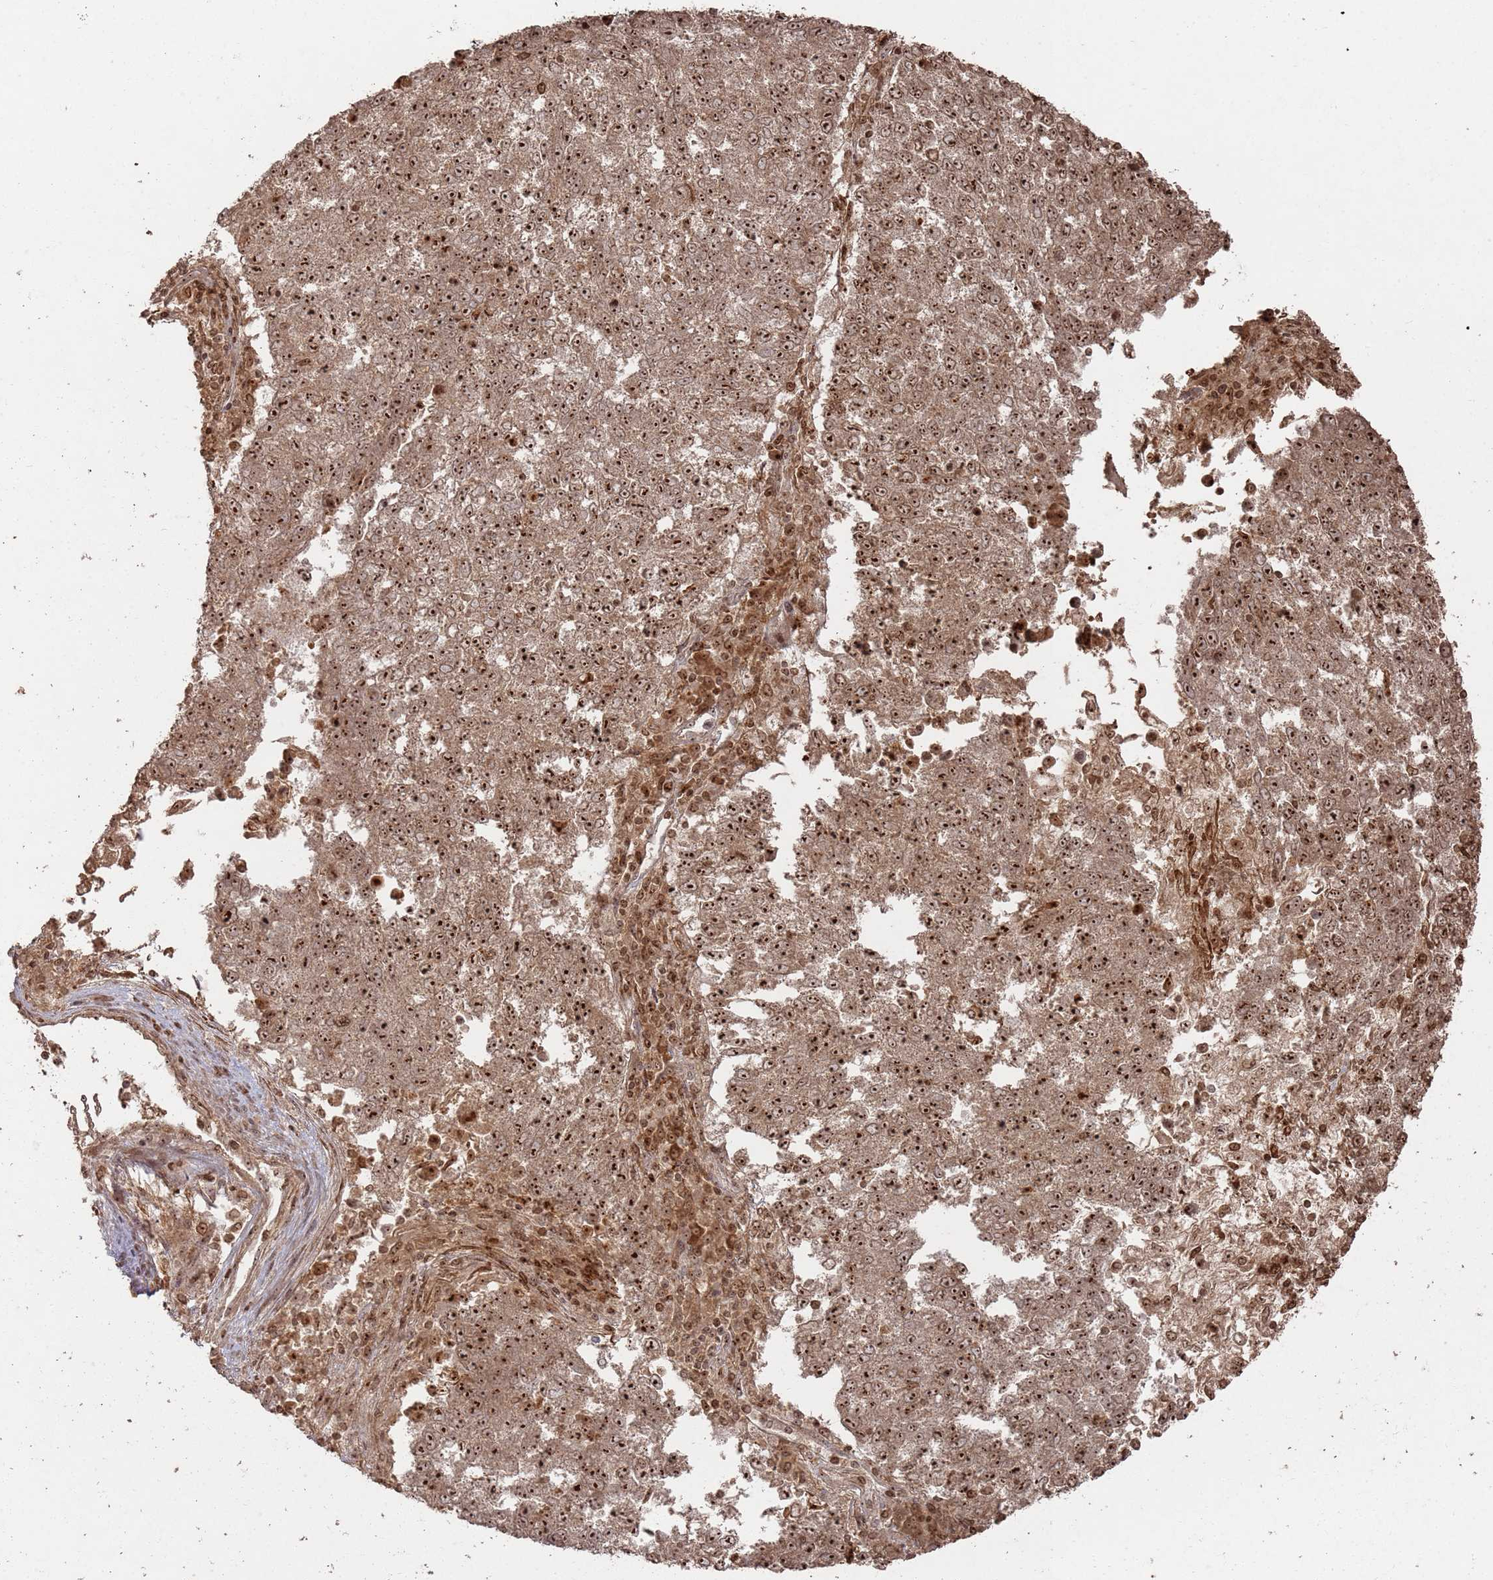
{"staining": {"intensity": "strong", "quantity": ">75%", "location": "cytoplasmic/membranous,nuclear"}, "tissue": "lung cancer", "cell_type": "Tumor cells", "image_type": "cancer", "snomed": [{"axis": "morphology", "description": "Squamous cell carcinoma, NOS"}, {"axis": "topography", "description": "Lung"}], "caption": "Protein expression analysis of lung squamous cell carcinoma exhibits strong cytoplasmic/membranous and nuclear positivity in approximately >75% of tumor cells.", "gene": "UTP11", "patient": {"sex": "male", "age": 73}}